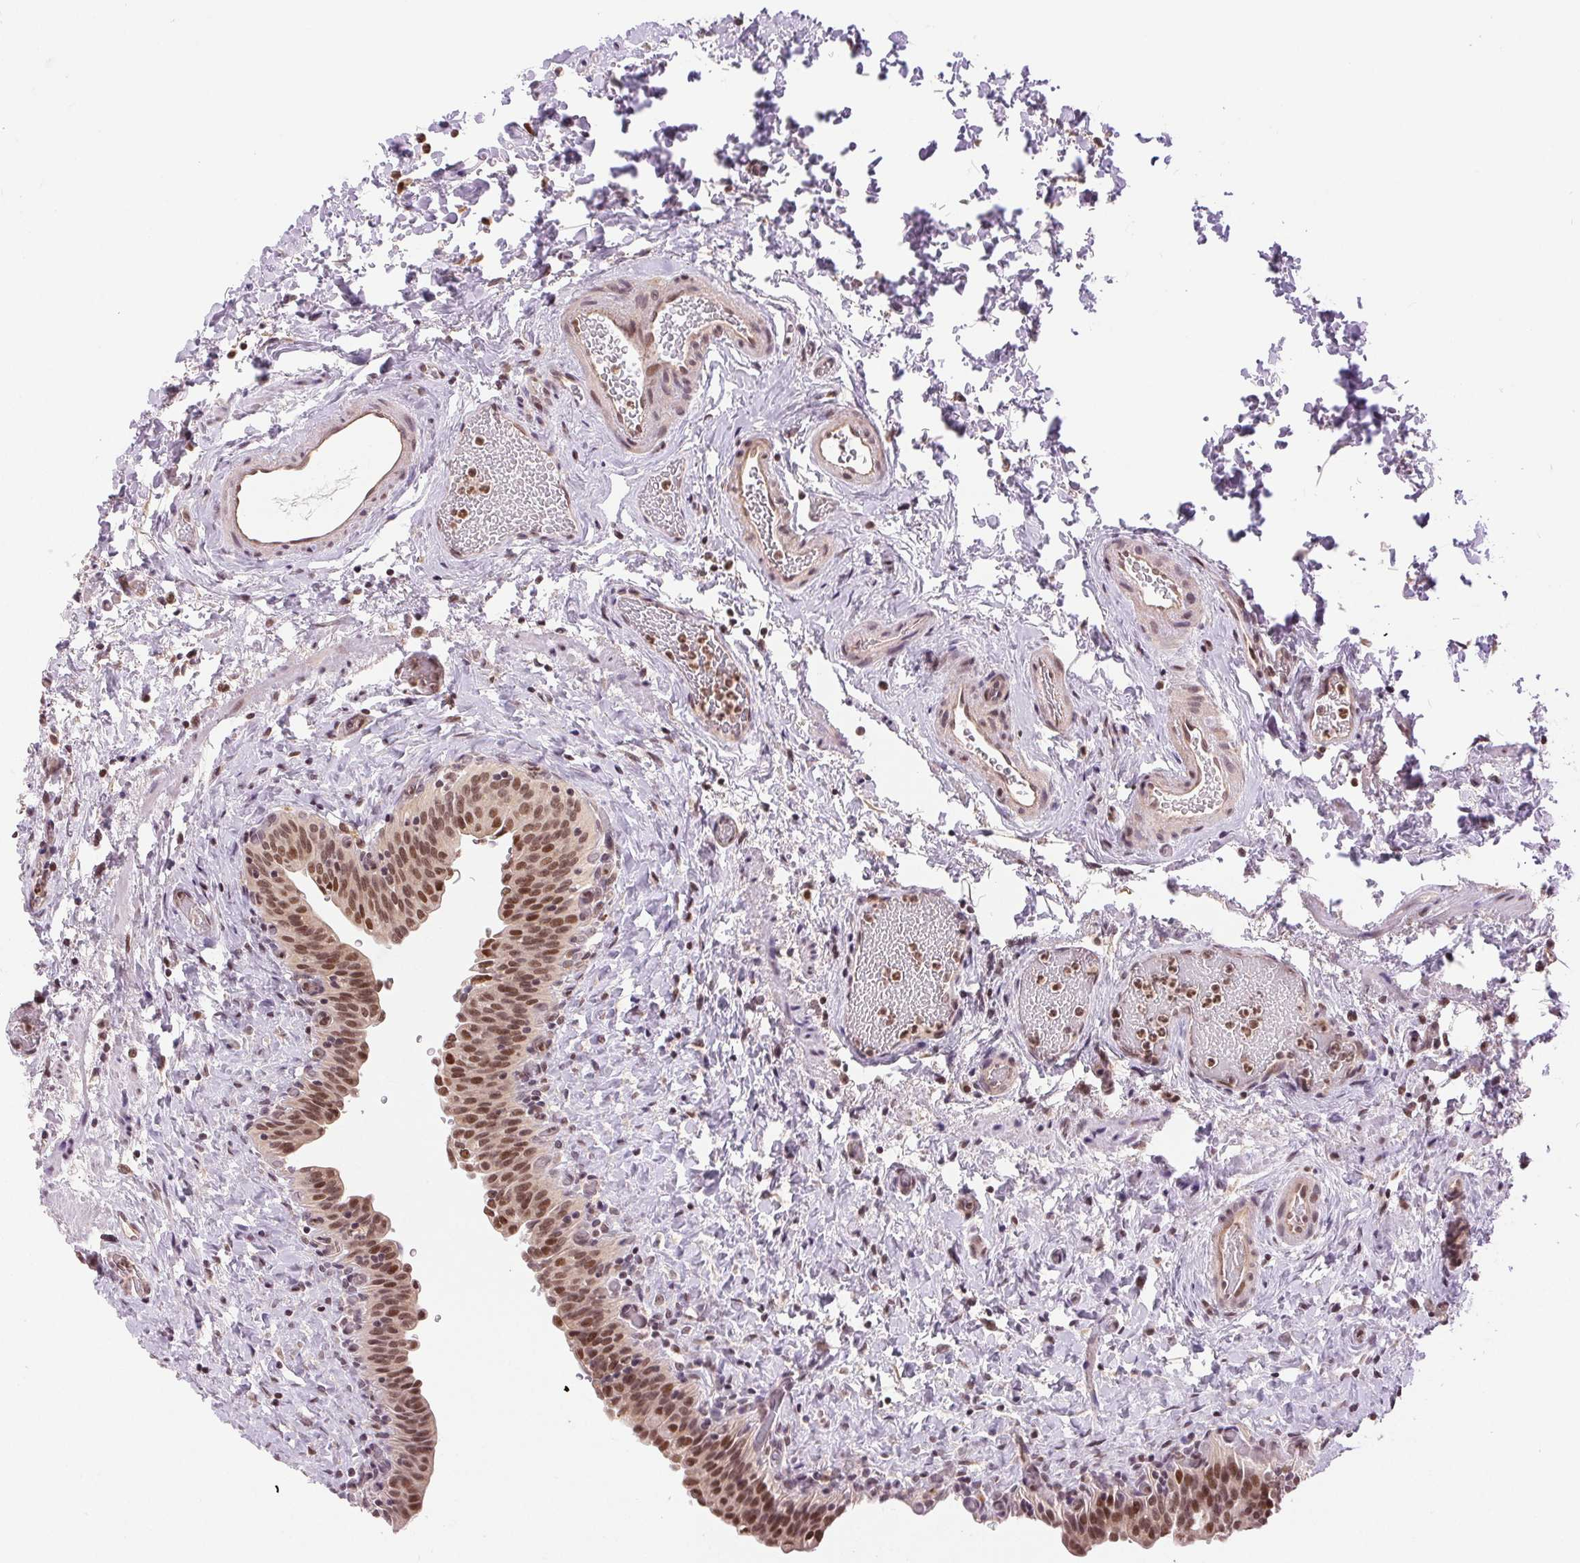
{"staining": {"intensity": "moderate", "quantity": ">75%", "location": "nuclear"}, "tissue": "urinary bladder", "cell_type": "Urothelial cells", "image_type": "normal", "snomed": [{"axis": "morphology", "description": "Normal tissue, NOS"}, {"axis": "topography", "description": "Urinary bladder"}], "caption": "Approximately >75% of urothelial cells in unremarkable urinary bladder display moderate nuclear protein positivity as visualized by brown immunohistochemical staining.", "gene": "GRHL3", "patient": {"sex": "male", "age": 56}}